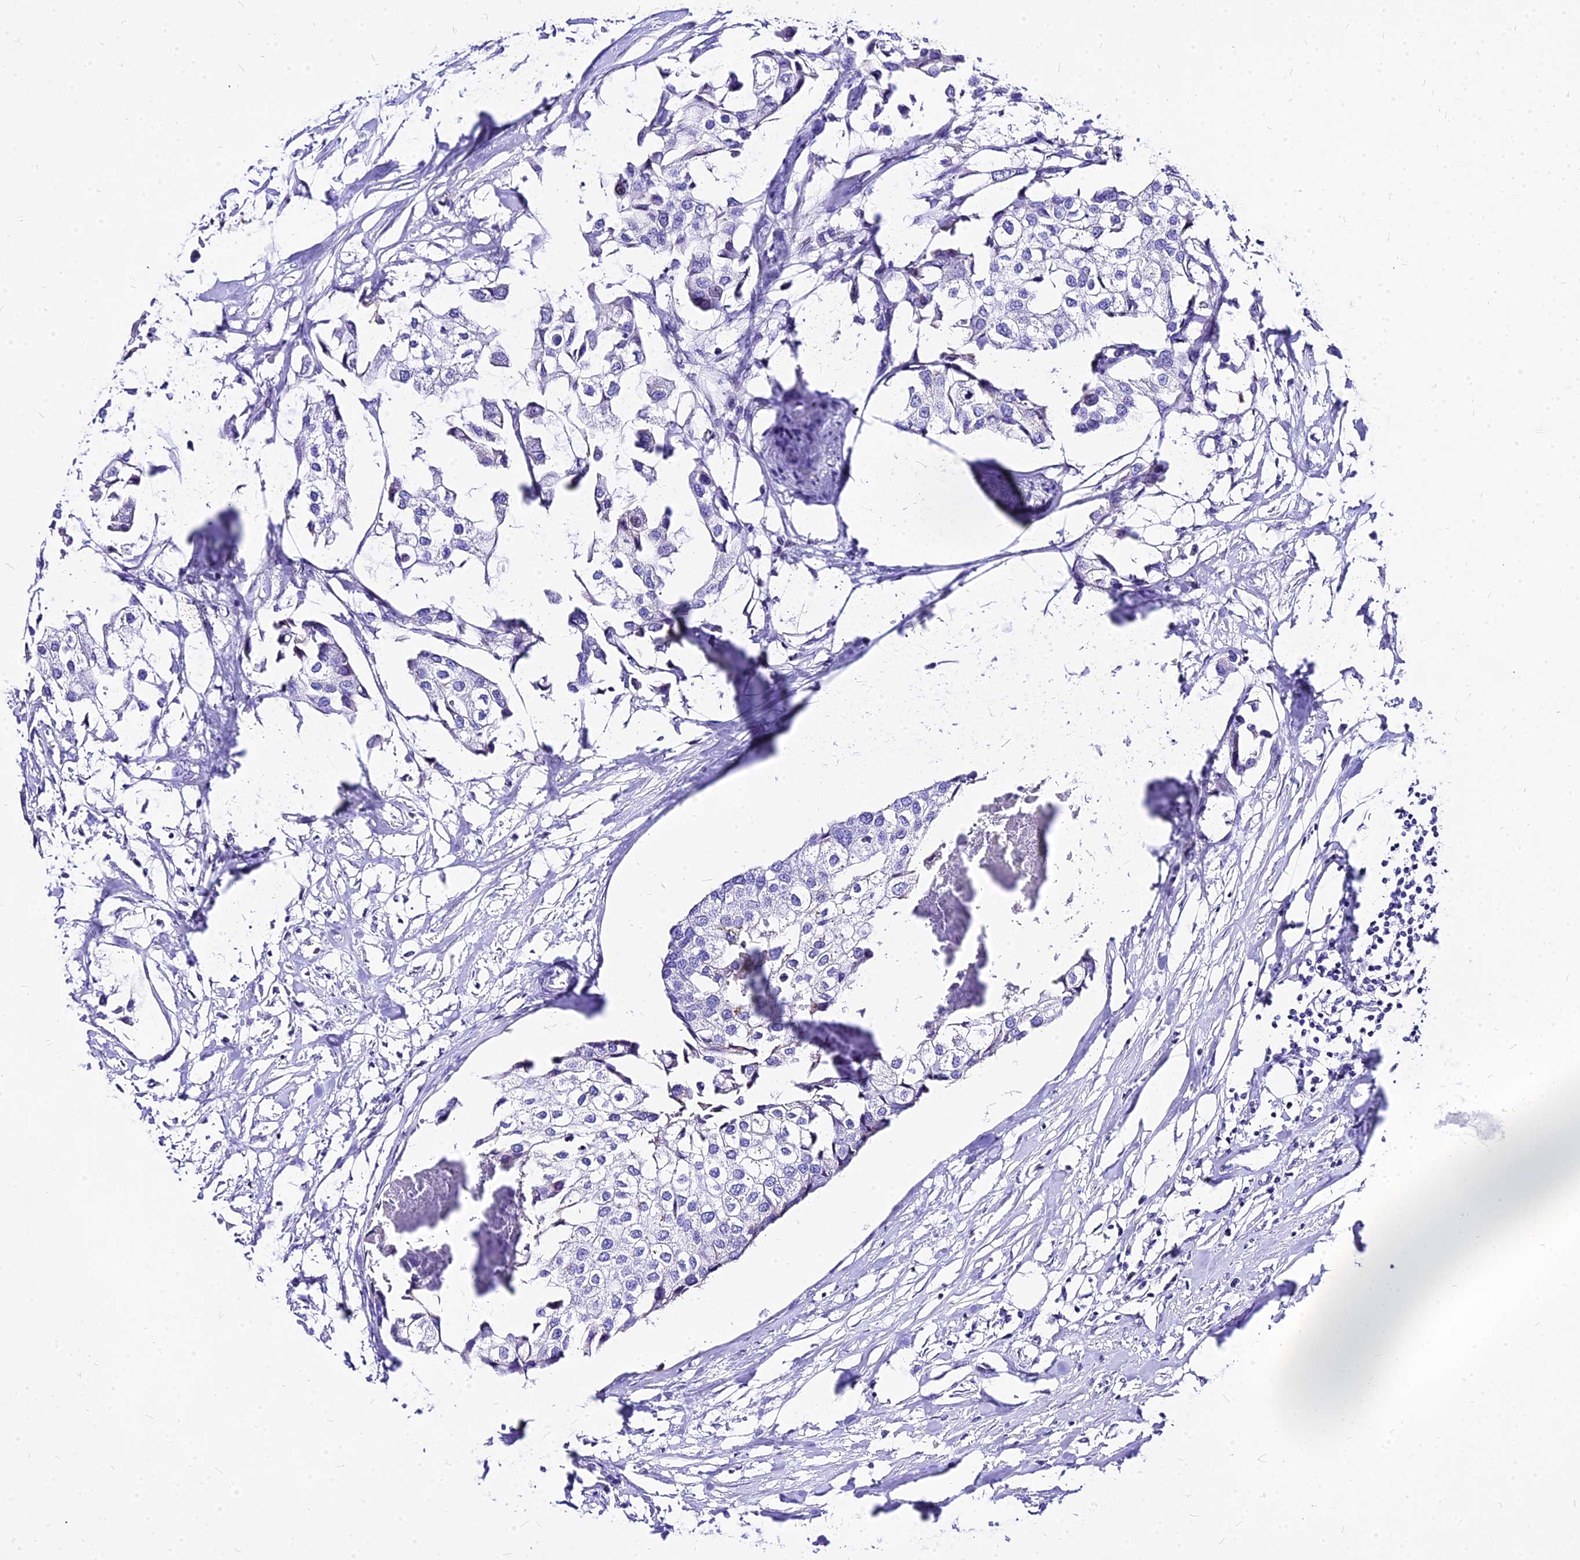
{"staining": {"intensity": "negative", "quantity": "none", "location": "none"}, "tissue": "urothelial cancer", "cell_type": "Tumor cells", "image_type": "cancer", "snomed": [{"axis": "morphology", "description": "Urothelial carcinoma, High grade"}, {"axis": "topography", "description": "Urinary bladder"}], "caption": "IHC photomicrograph of urothelial cancer stained for a protein (brown), which reveals no expression in tumor cells.", "gene": "CARD18", "patient": {"sex": "male", "age": 64}}